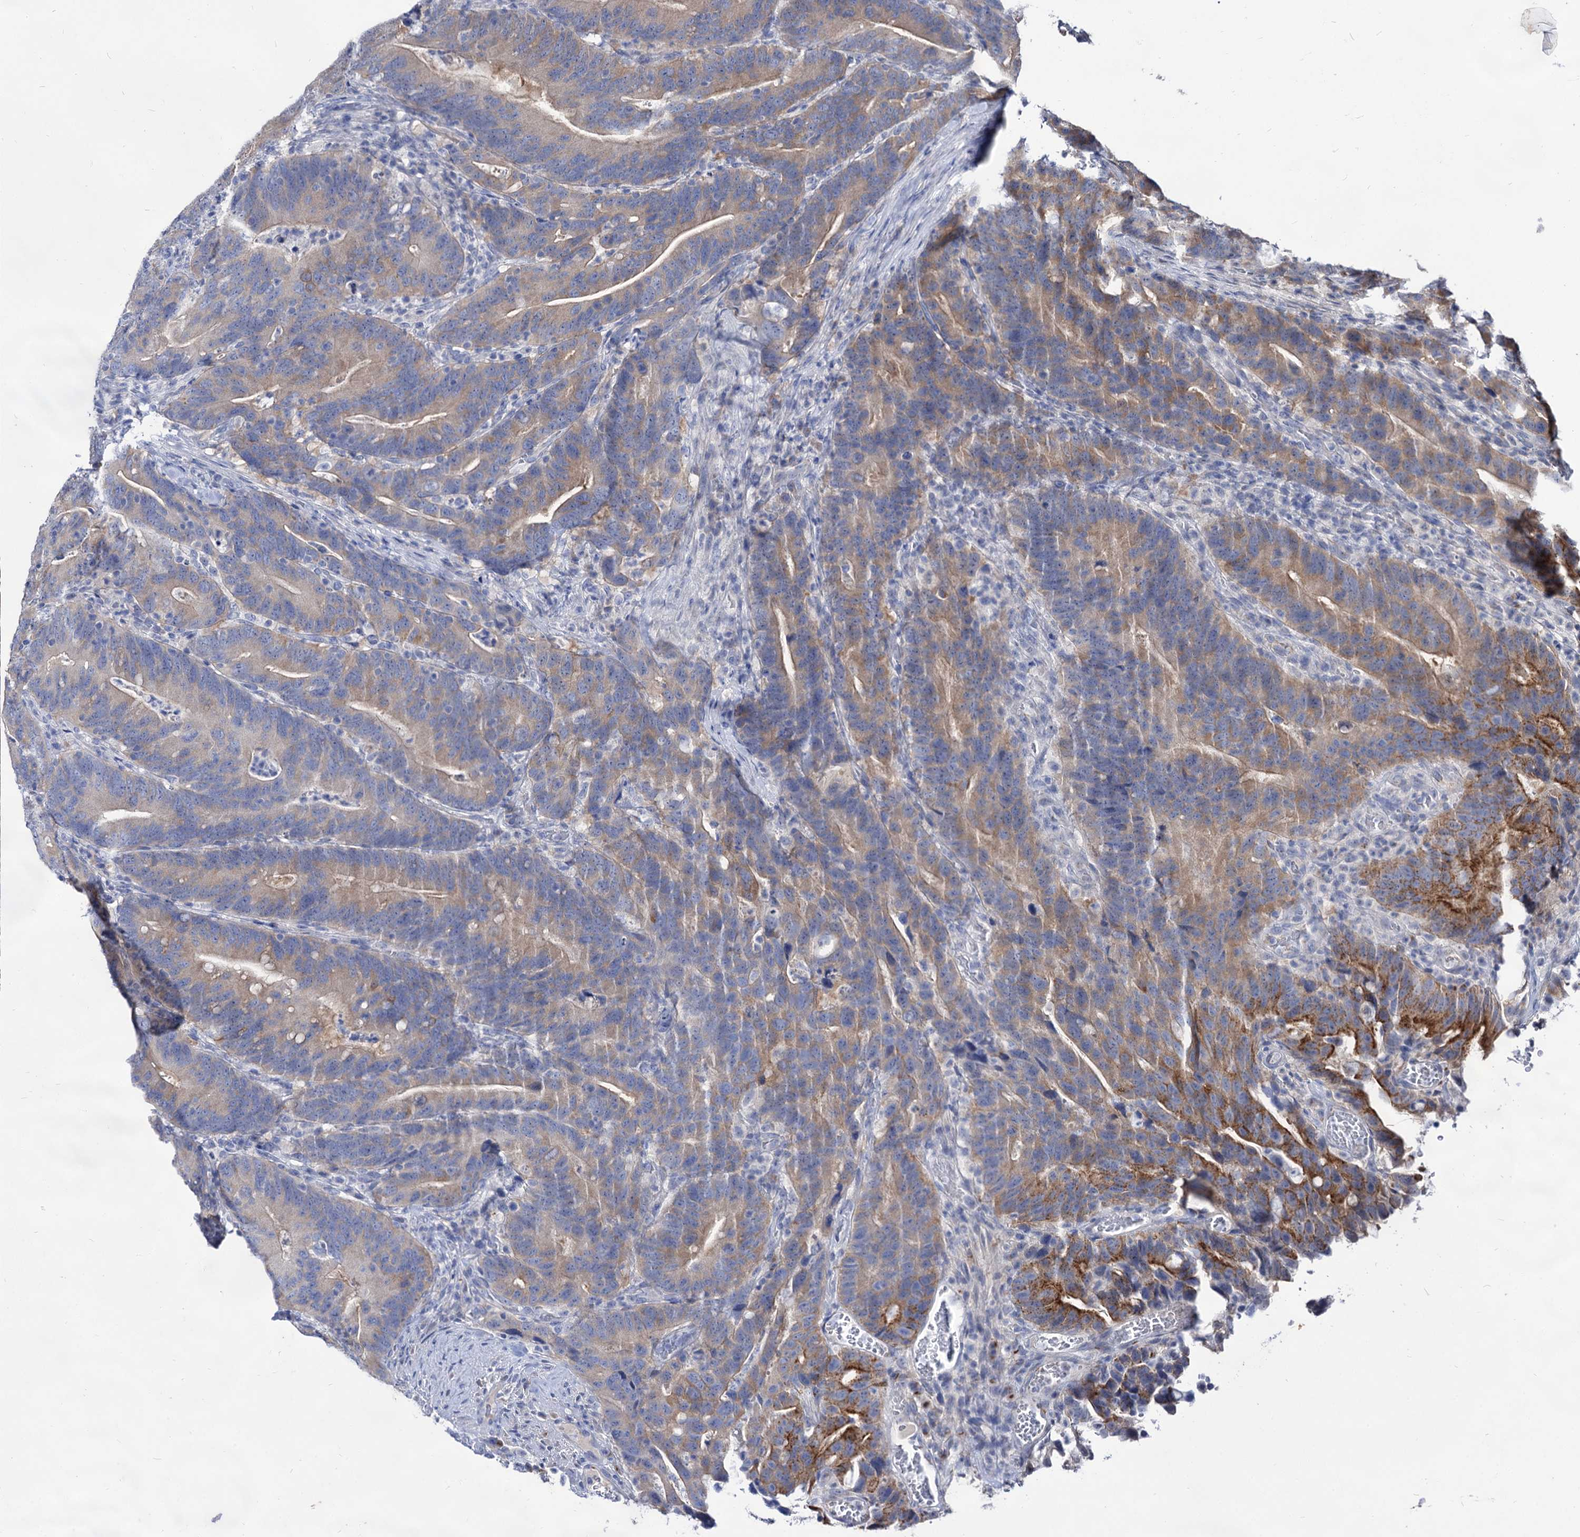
{"staining": {"intensity": "moderate", "quantity": "<25%", "location": "cytoplasmic/membranous"}, "tissue": "colorectal cancer", "cell_type": "Tumor cells", "image_type": "cancer", "snomed": [{"axis": "morphology", "description": "Adenocarcinoma, NOS"}, {"axis": "topography", "description": "Colon"}], "caption": "Immunohistochemistry photomicrograph of colorectal adenocarcinoma stained for a protein (brown), which demonstrates low levels of moderate cytoplasmic/membranous expression in about <25% of tumor cells.", "gene": "ARFIP2", "patient": {"sex": "female", "age": 66}}